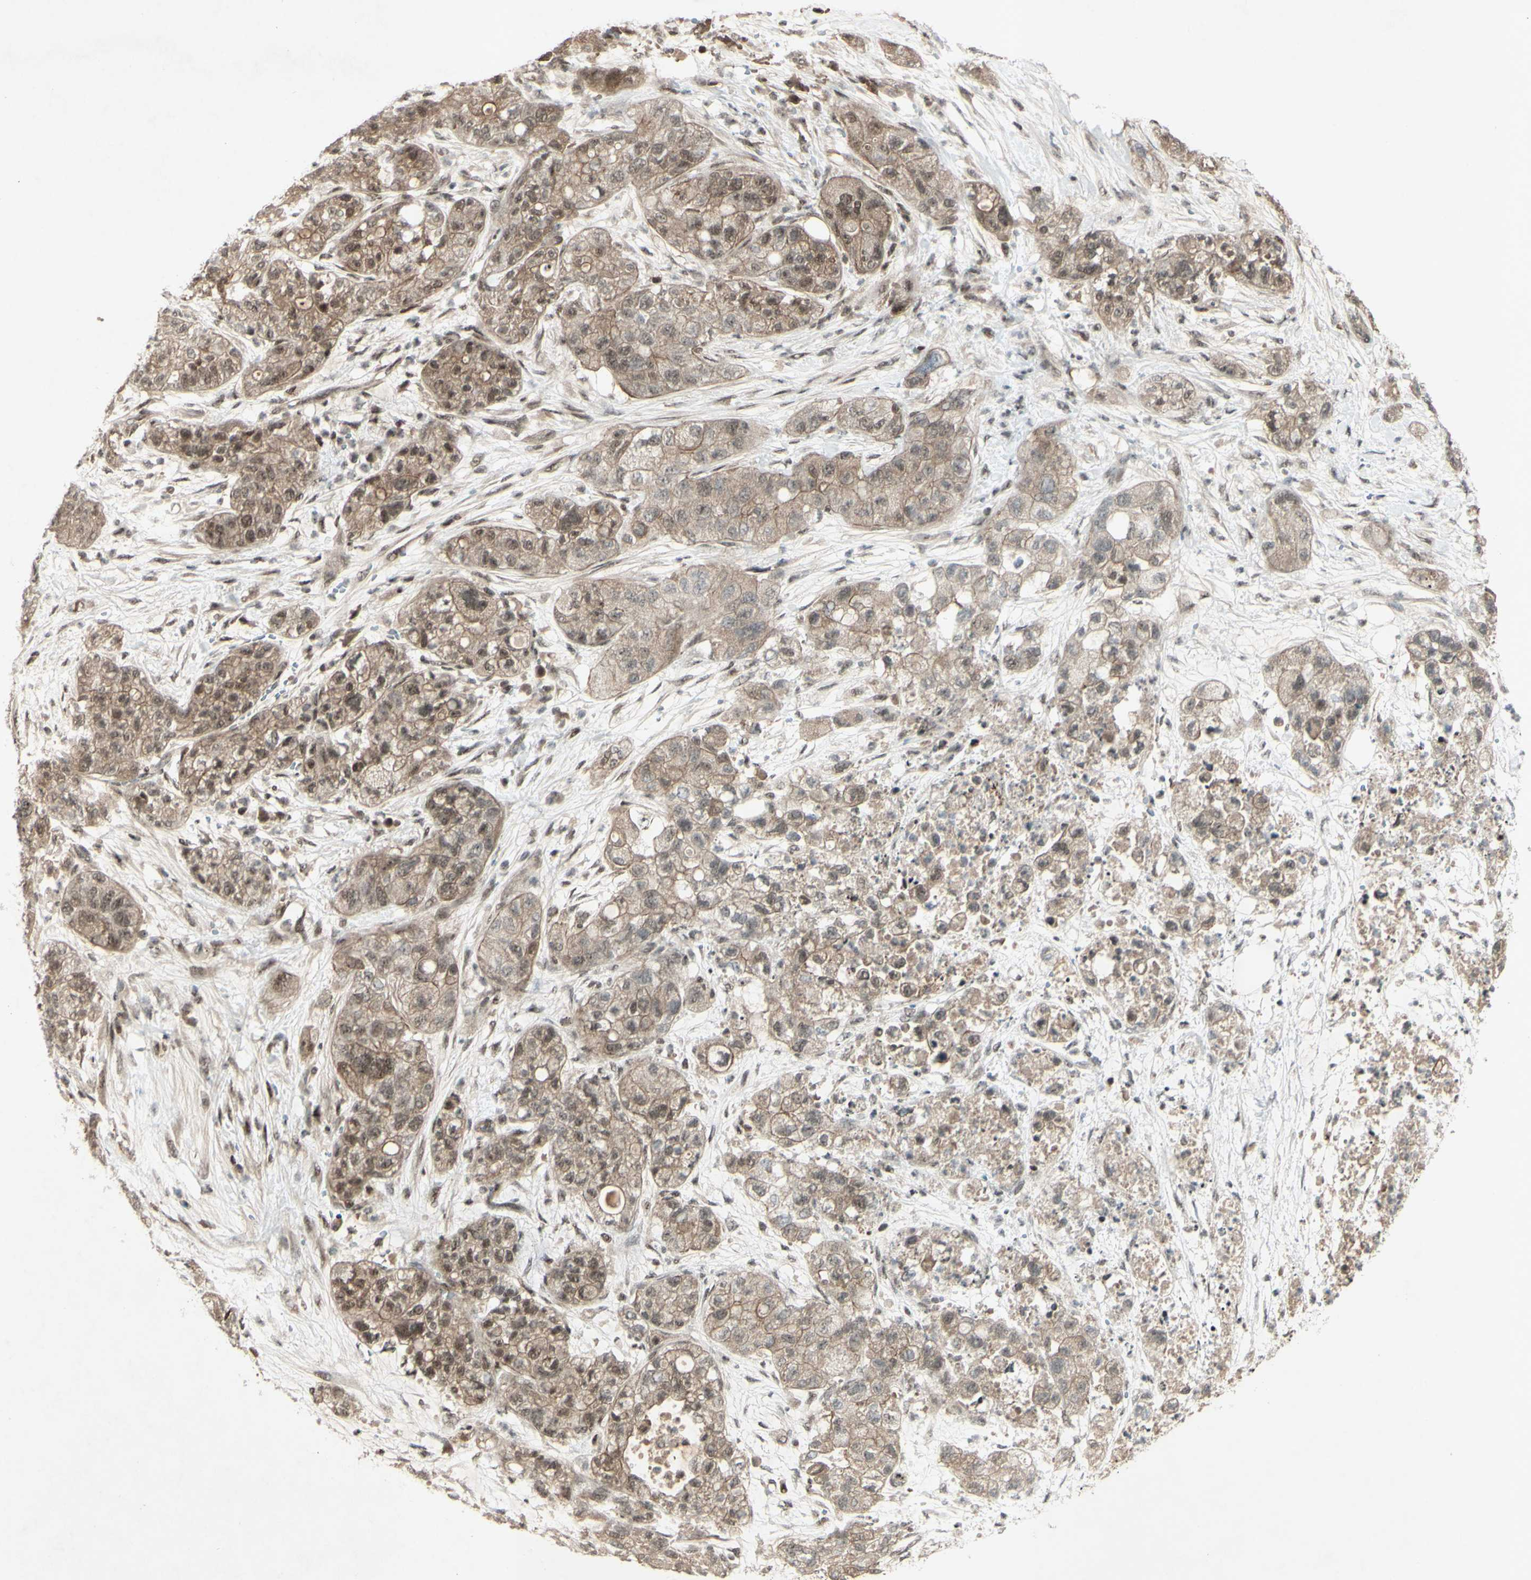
{"staining": {"intensity": "moderate", "quantity": ">75%", "location": "cytoplasmic/membranous,nuclear"}, "tissue": "pancreatic cancer", "cell_type": "Tumor cells", "image_type": "cancer", "snomed": [{"axis": "morphology", "description": "Adenocarcinoma, NOS"}, {"axis": "topography", "description": "Pancreas"}], "caption": "Tumor cells display moderate cytoplasmic/membranous and nuclear staining in approximately >75% of cells in pancreatic adenocarcinoma.", "gene": "SNW1", "patient": {"sex": "female", "age": 78}}